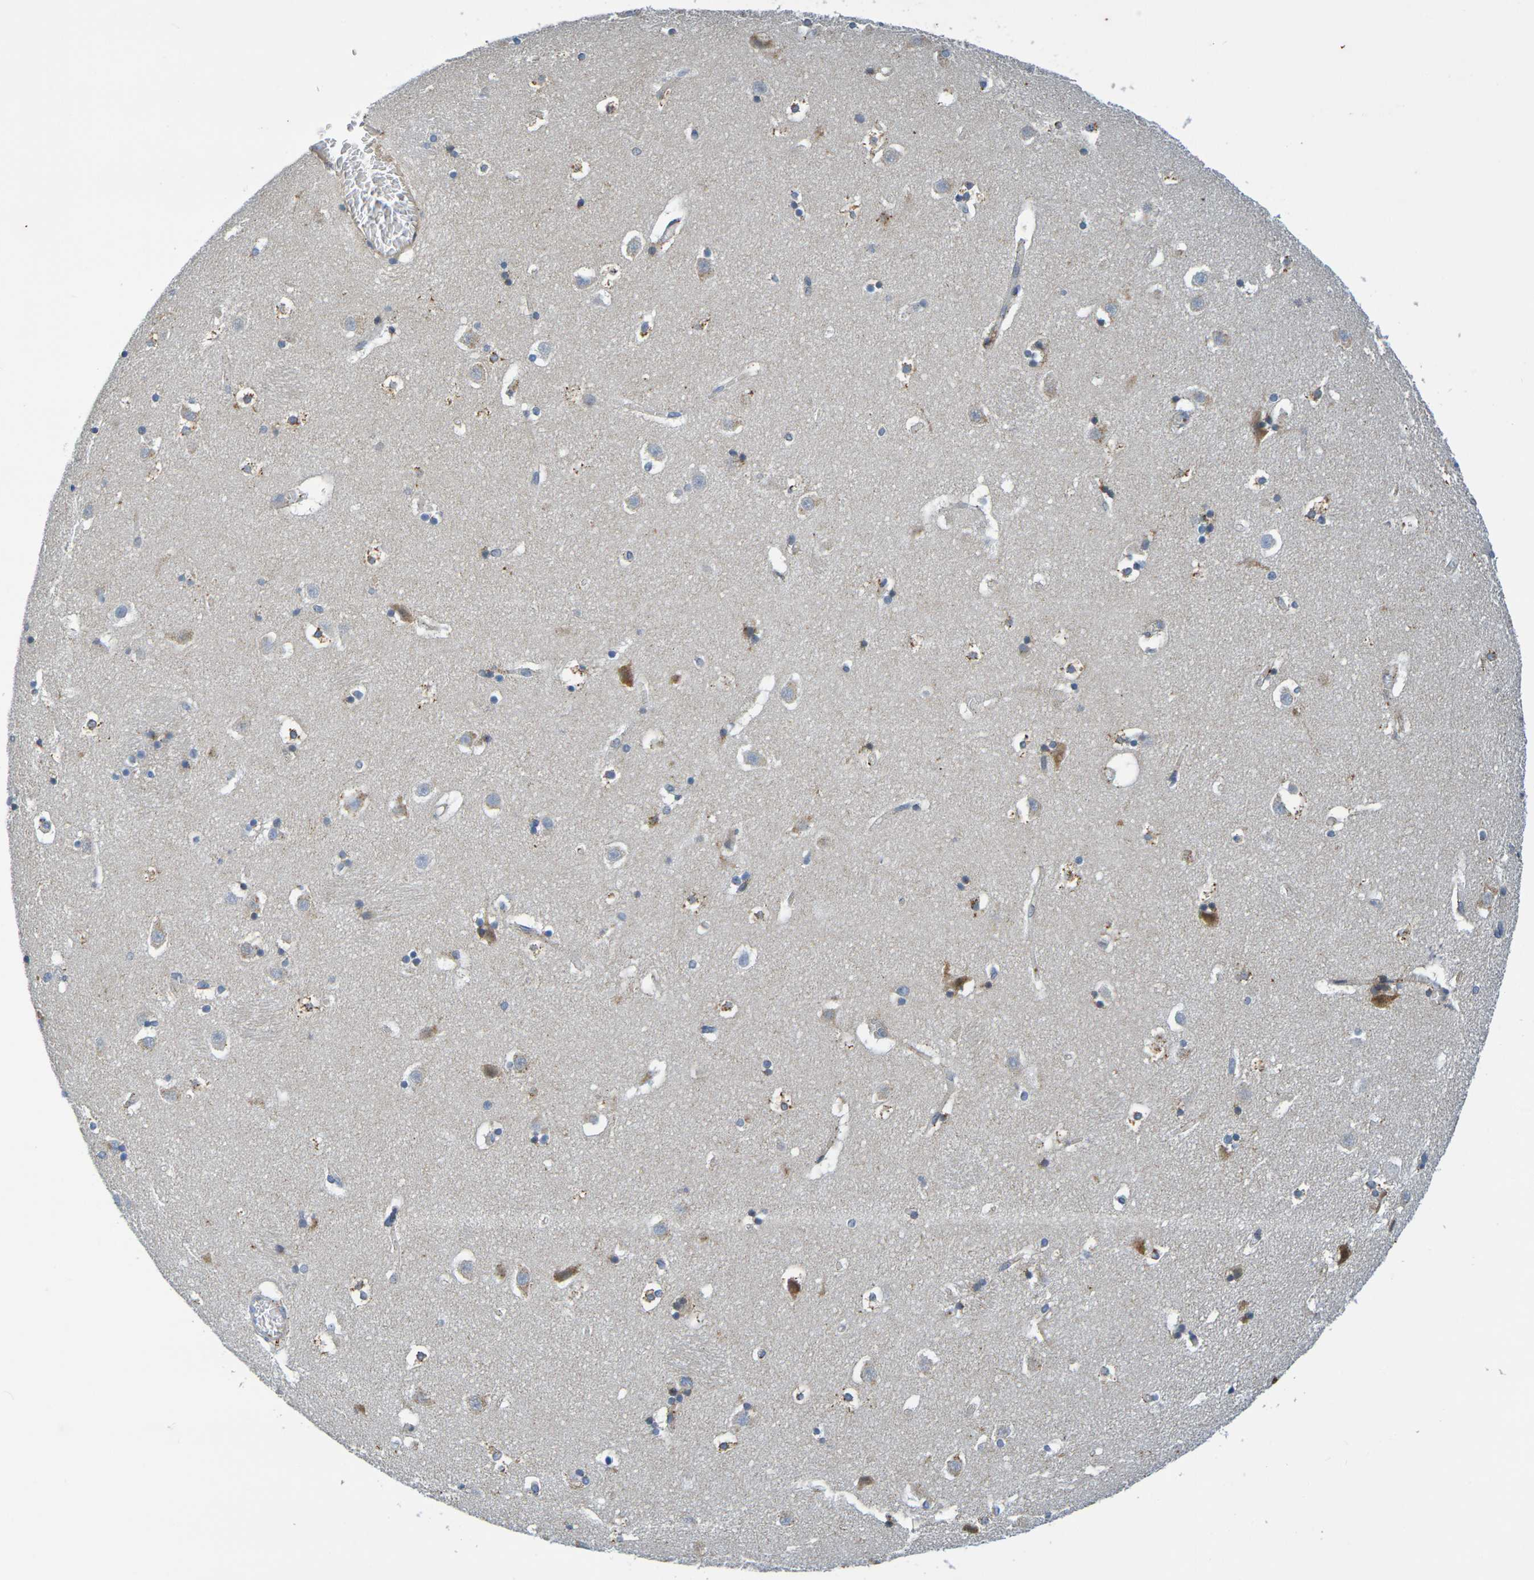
{"staining": {"intensity": "moderate", "quantity": "<25%", "location": "cytoplasmic/membranous"}, "tissue": "caudate", "cell_type": "Glial cells", "image_type": "normal", "snomed": [{"axis": "morphology", "description": "Normal tissue, NOS"}, {"axis": "topography", "description": "Lateral ventricle wall"}], "caption": "This photomicrograph displays immunohistochemistry (IHC) staining of normal caudate, with low moderate cytoplasmic/membranous expression in approximately <25% of glial cells.", "gene": "IL10", "patient": {"sex": "male", "age": 45}}